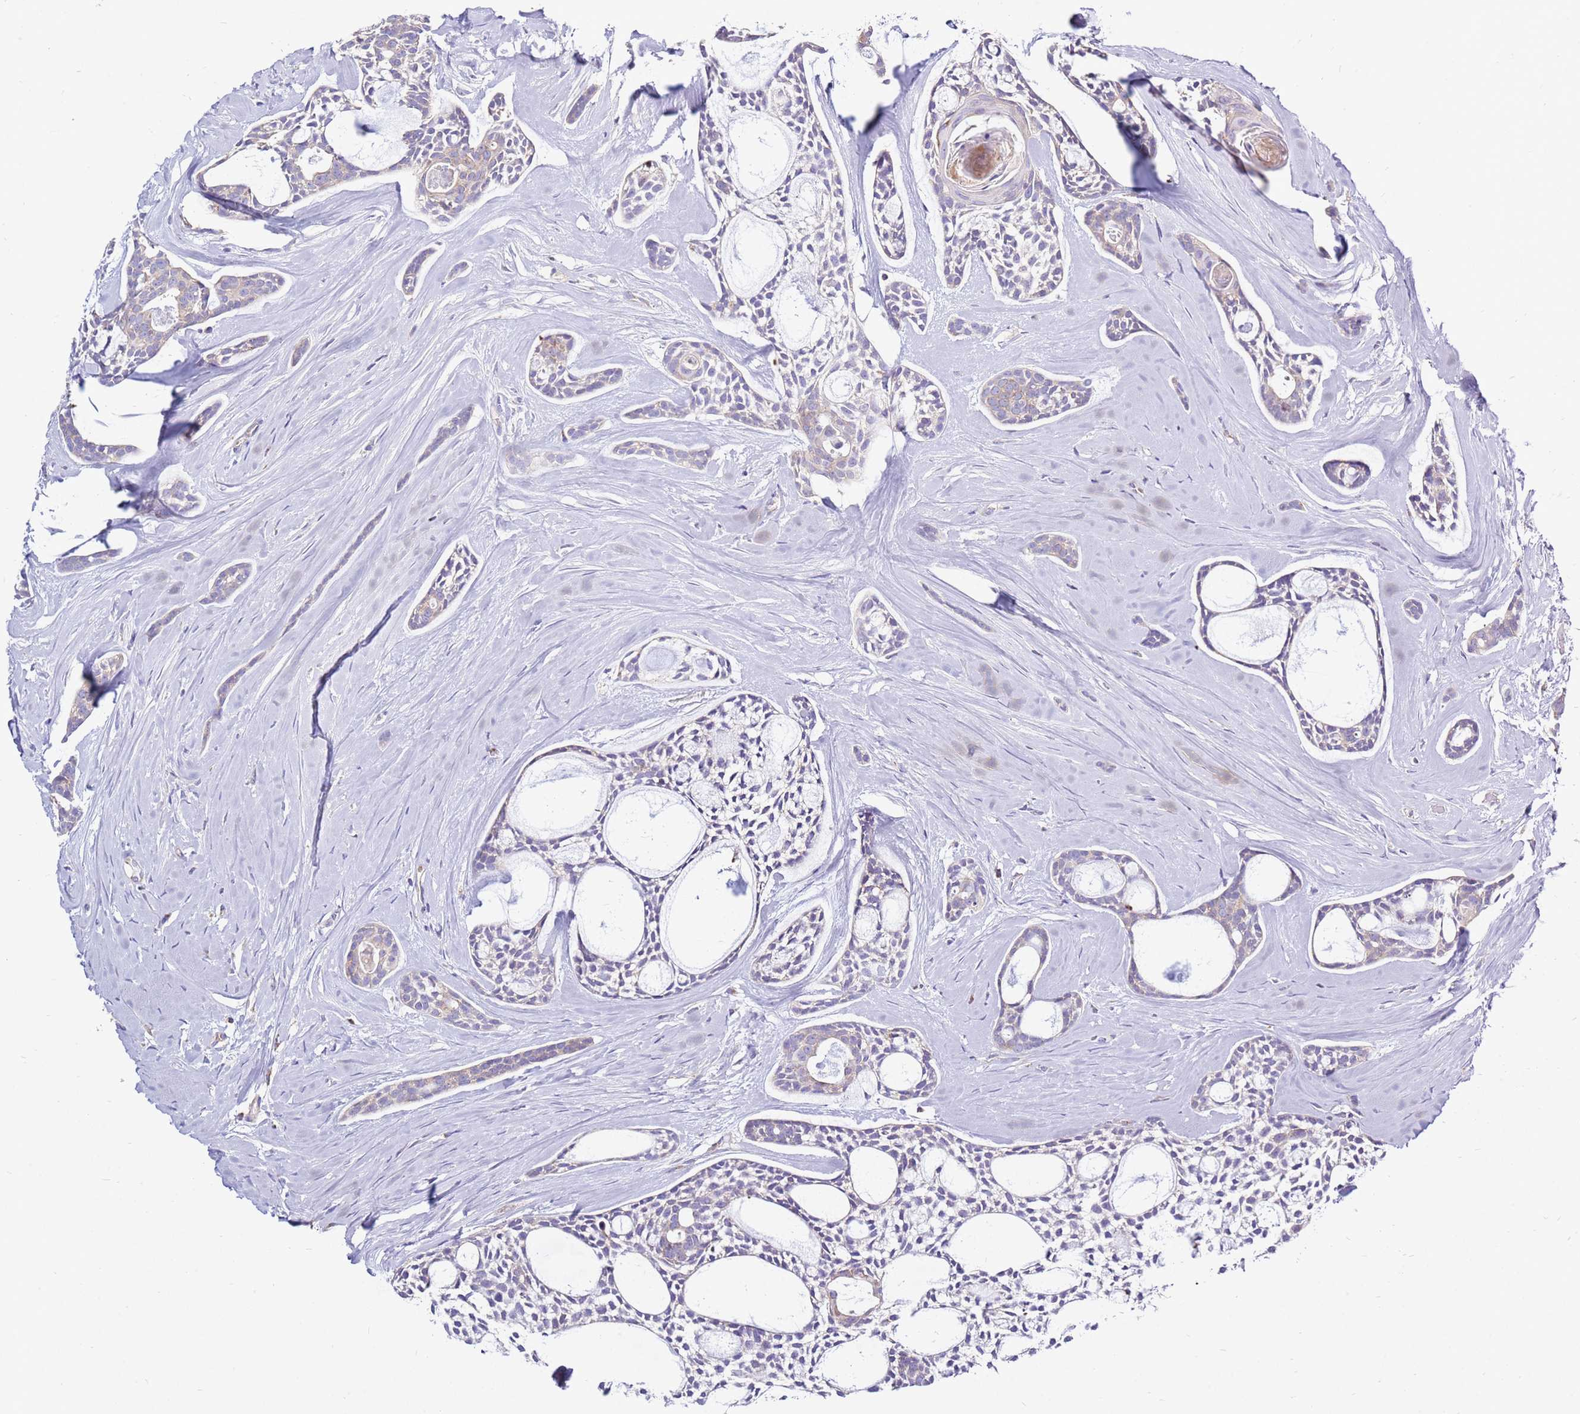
{"staining": {"intensity": "weak", "quantity": "<25%", "location": "cytoplasmic/membranous"}, "tissue": "head and neck cancer", "cell_type": "Tumor cells", "image_type": "cancer", "snomed": [{"axis": "morphology", "description": "Adenocarcinoma, NOS"}, {"axis": "topography", "description": "Subcutis"}, {"axis": "topography", "description": "Head-Neck"}], "caption": "A histopathology image of adenocarcinoma (head and neck) stained for a protein exhibits no brown staining in tumor cells.", "gene": "IGF1R", "patient": {"sex": "female", "age": 73}}